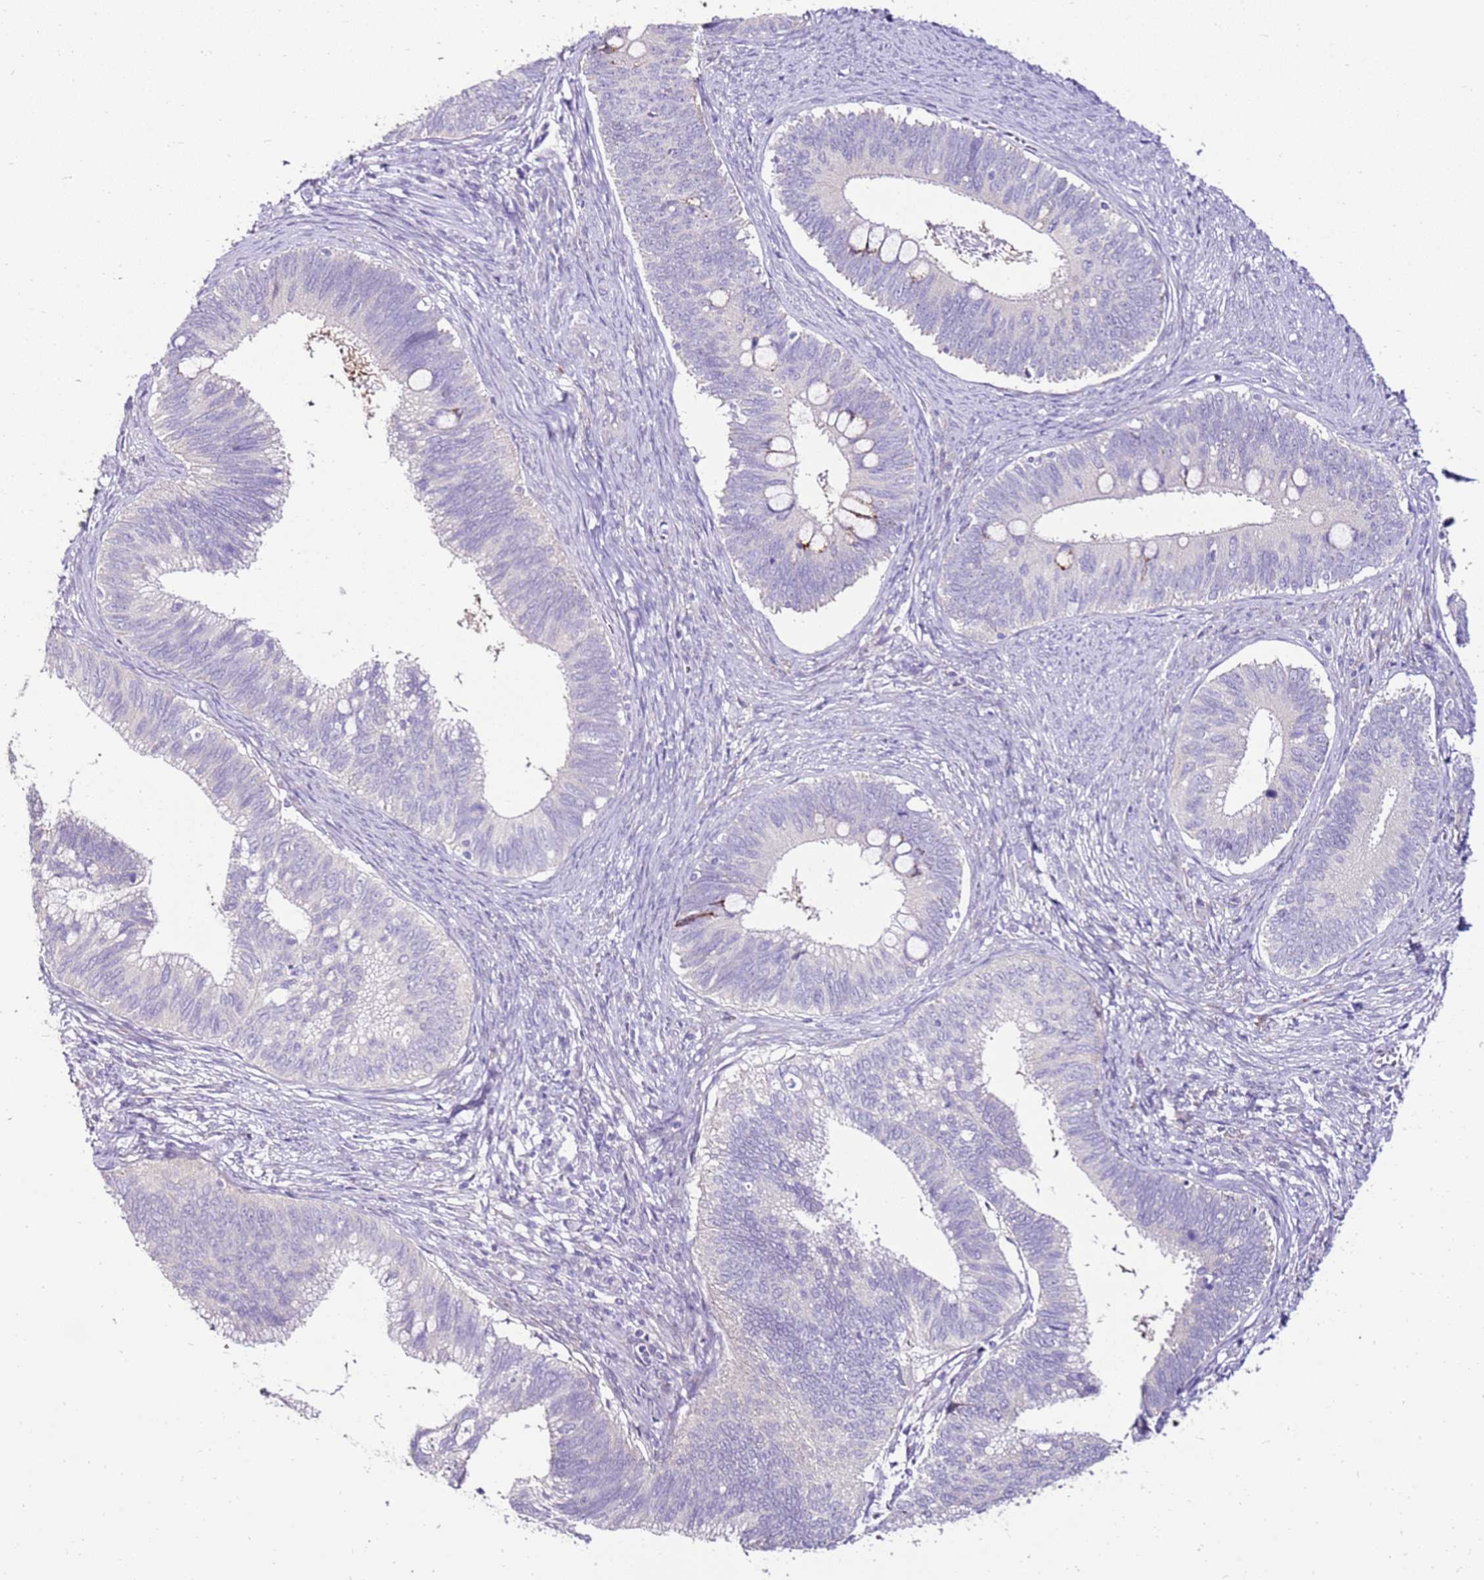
{"staining": {"intensity": "negative", "quantity": "none", "location": "none"}, "tissue": "cervical cancer", "cell_type": "Tumor cells", "image_type": "cancer", "snomed": [{"axis": "morphology", "description": "Adenocarcinoma, NOS"}, {"axis": "topography", "description": "Cervix"}], "caption": "High power microscopy histopathology image of an immunohistochemistry histopathology image of cervical adenocarcinoma, revealing no significant positivity in tumor cells.", "gene": "SLC38A5", "patient": {"sex": "female", "age": 42}}